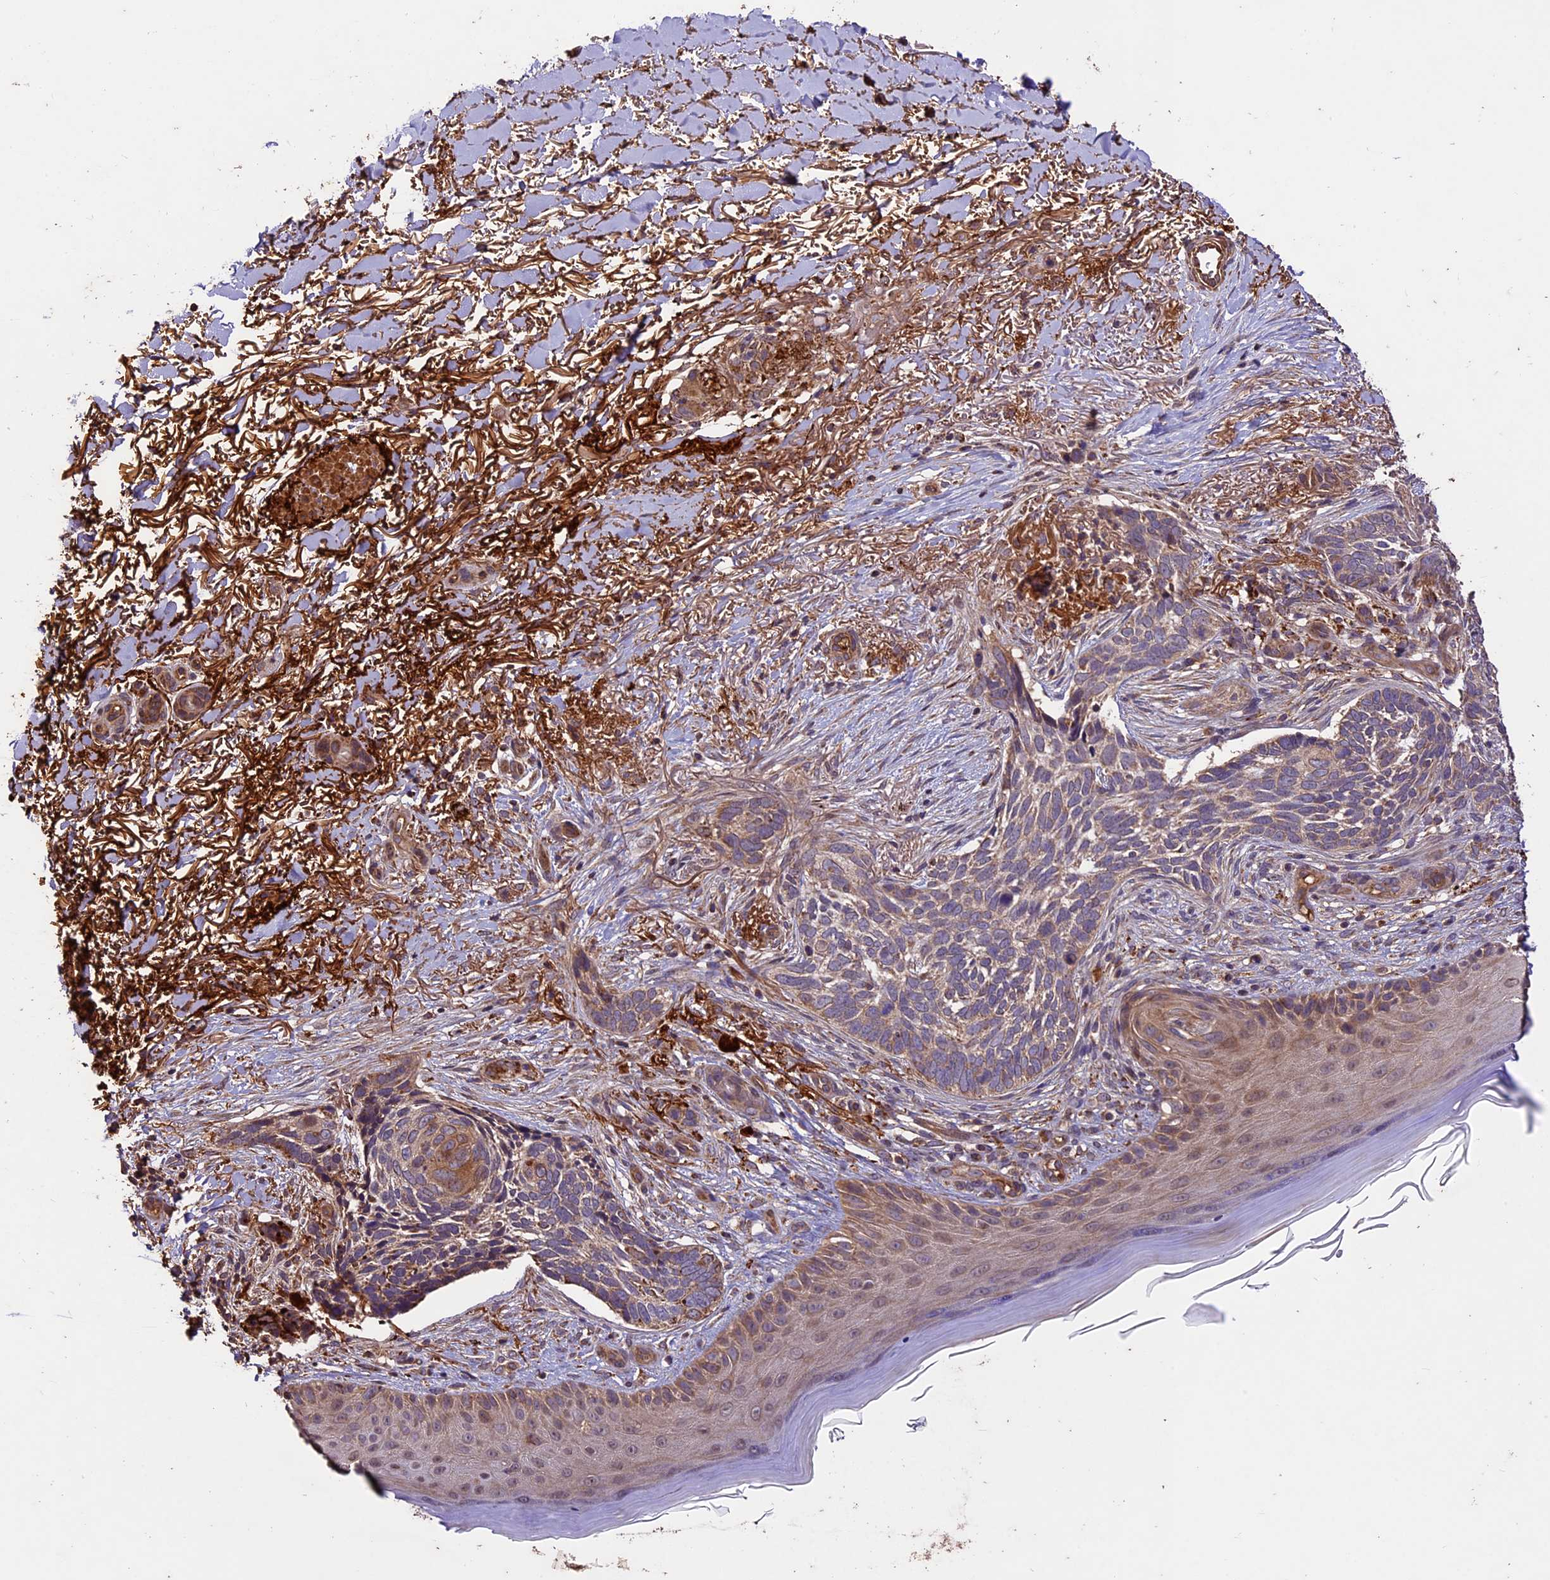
{"staining": {"intensity": "moderate", "quantity": "25%-75%", "location": "cytoplasmic/membranous"}, "tissue": "skin cancer", "cell_type": "Tumor cells", "image_type": "cancer", "snomed": [{"axis": "morphology", "description": "Normal tissue, NOS"}, {"axis": "morphology", "description": "Basal cell carcinoma"}, {"axis": "topography", "description": "Skin"}], "caption": "This histopathology image displays IHC staining of skin cancer (basal cell carcinoma), with medium moderate cytoplasmic/membranous positivity in about 25%-75% of tumor cells.", "gene": "CRLF1", "patient": {"sex": "female", "age": 67}}